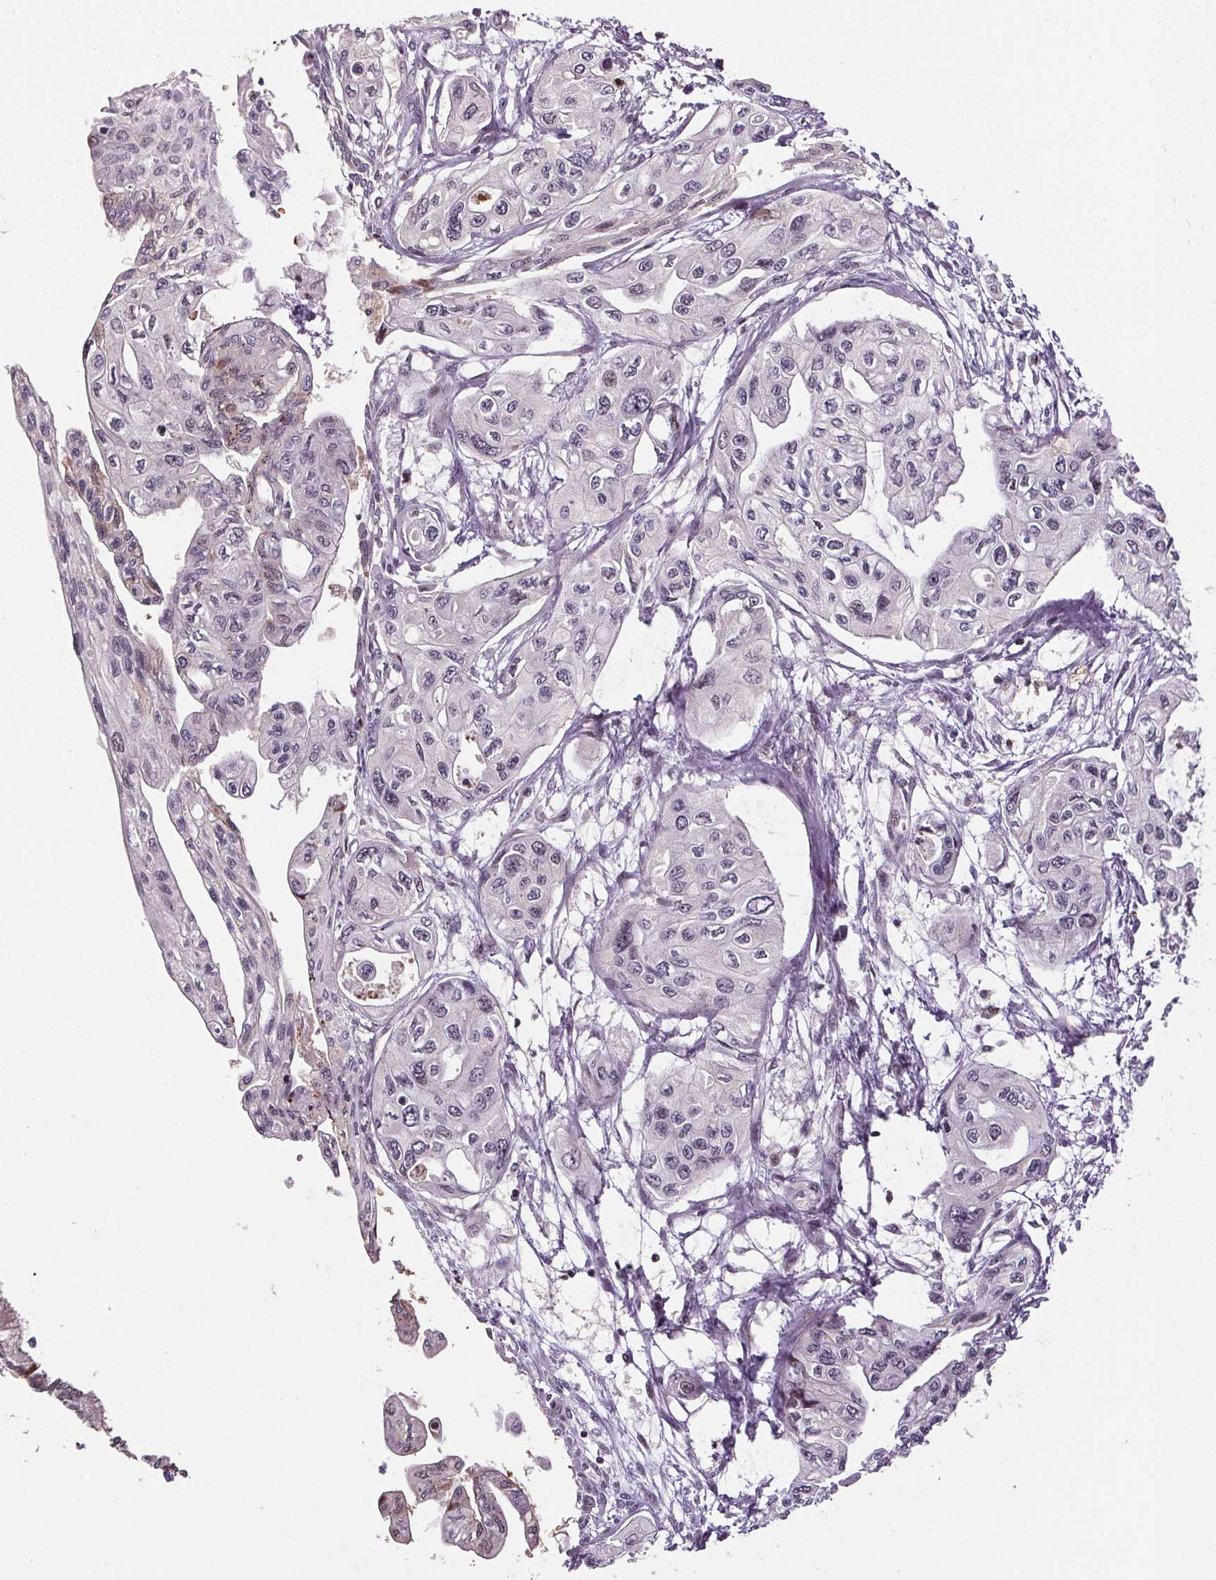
{"staining": {"intensity": "negative", "quantity": "none", "location": "none"}, "tissue": "pancreatic cancer", "cell_type": "Tumor cells", "image_type": "cancer", "snomed": [{"axis": "morphology", "description": "Adenocarcinoma, NOS"}, {"axis": "topography", "description": "Pancreas"}], "caption": "Protein analysis of pancreatic adenocarcinoma demonstrates no significant staining in tumor cells.", "gene": "SUCLA2", "patient": {"sex": "female", "age": 76}}